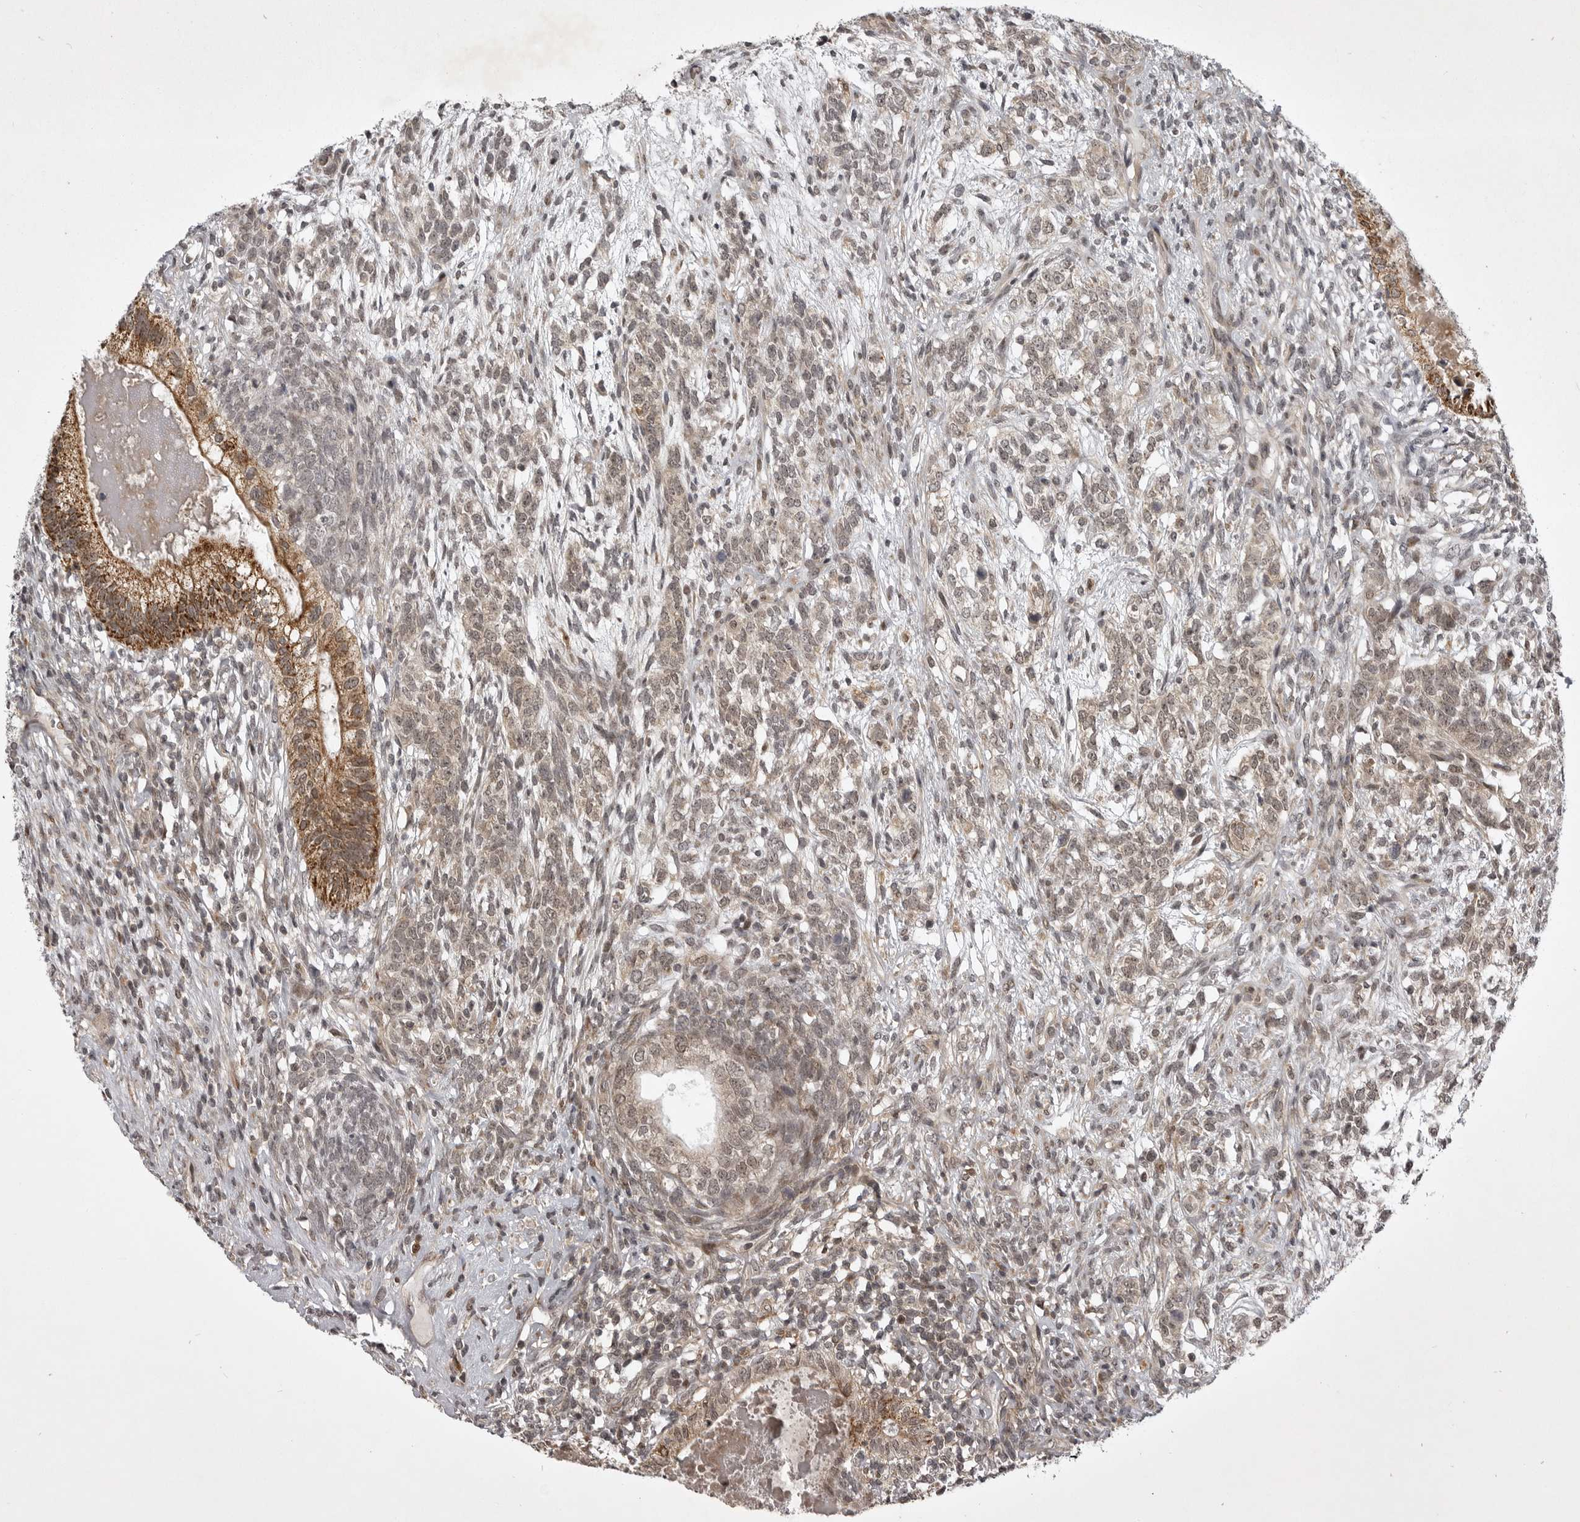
{"staining": {"intensity": "moderate", "quantity": "25%-75%", "location": "cytoplasmic/membranous"}, "tissue": "testis cancer", "cell_type": "Tumor cells", "image_type": "cancer", "snomed": [{"axis": "morphology", "description": "Seminoma, NOS"}, {"axis": "morphology", "description": "Carcinoma, Embryonal, NOS"}, {"axis": "topography", "description": "Testis"}], "caption": "Testis cancer stained for a protein (brown) displays moderate cytoplasmic/membranous positive positivity in about 25%-75% of tumor cells.", "gene": "SNX16", "patient": {"sex": "male", "age": 28}}